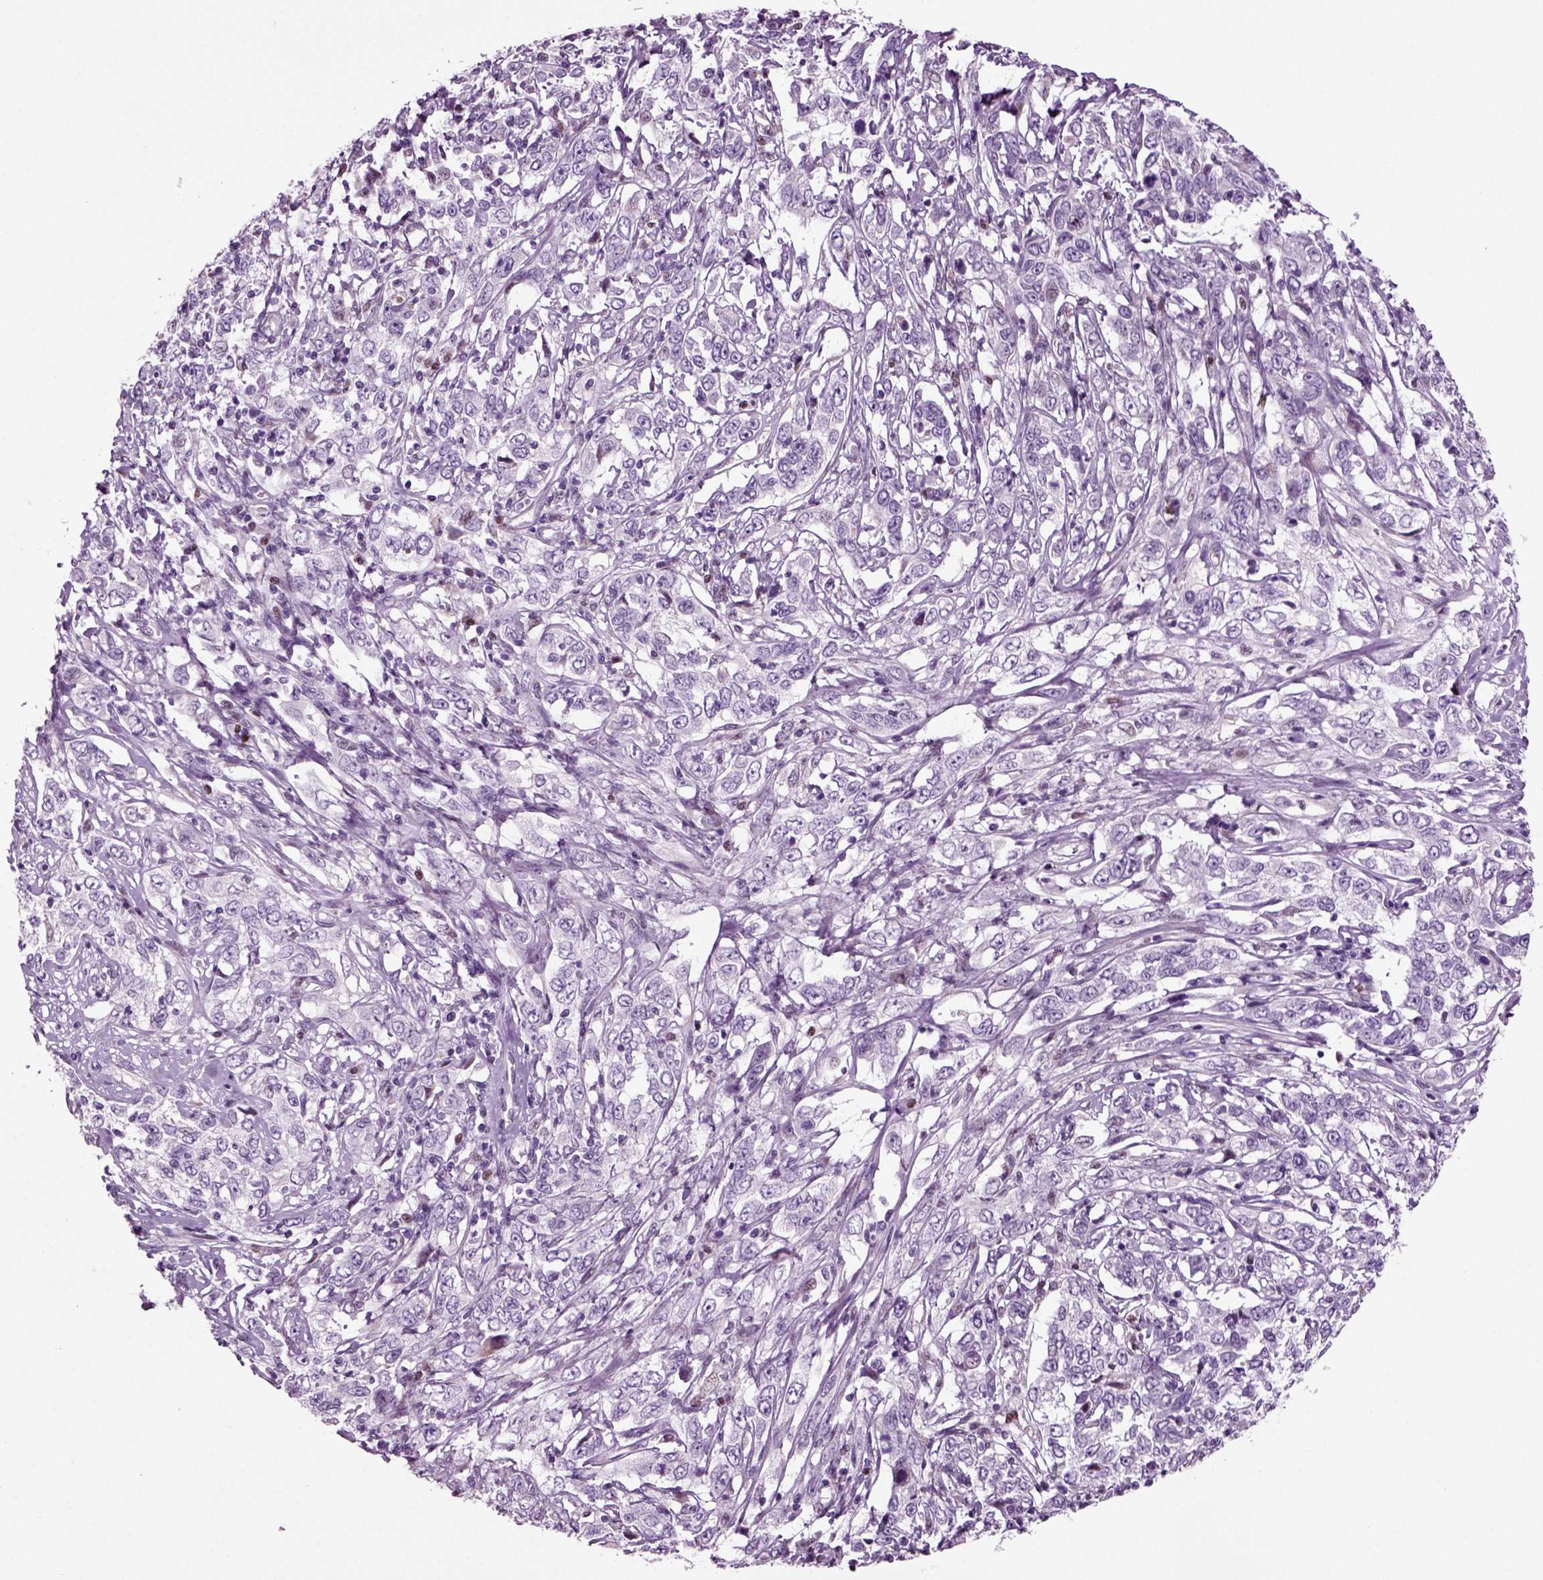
{"staining": {"intensity": "negative", "quantity": "none", "location": "none"}, "tissue": "cervical cancer", "cell_type": "Tumor cells", "image_type": "cancer", "snomed": [{"axis": "morphology", "description": "Adenocarcinoma, NOS"}, {"axis": "topography", "description": "Cervix"}], "caption": "There is no significant expression in tumor cells of cervical cancer.", "gene": "ARID3A", "patient": {"sex": "female", "age": 40}}